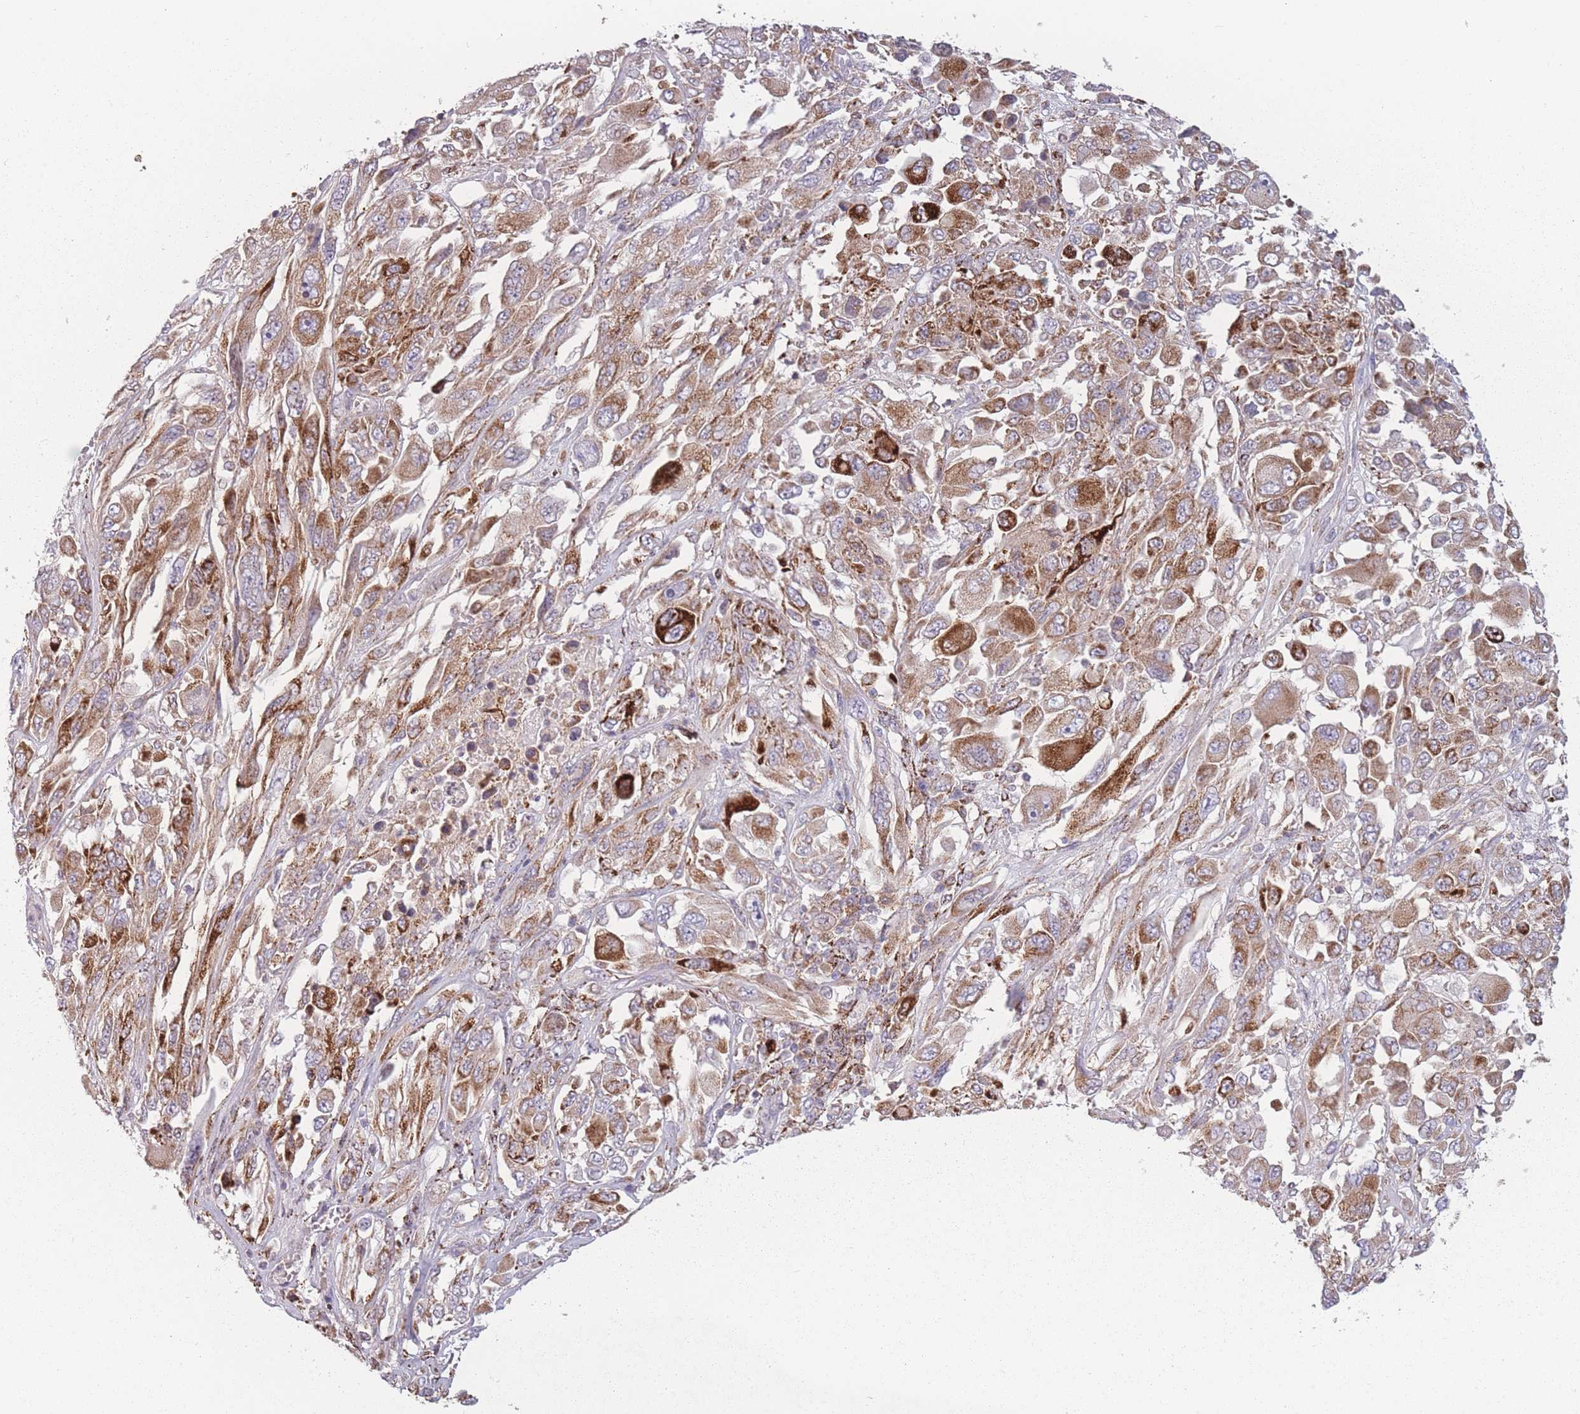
{"staining": {"intensity": "moderate", "quantity": "25%-75%", "location": "cytoplasmic/membranous"}, "tissue": "melanoma", "cell_type": "Tumor cells", "image_type": "cancer", "snomed": [{"axis": "morphology", "description": "Malignant melanoma, NOS"}, {"axis": "topography", "description": "Skin"}], "caption": "Immunohistochemical staining of melanoma displays medium levels of moderate cytoplasmic/membranous positivity in approximately 25%-75% of tumor cells.", "gene": "PEX11B", "patient": {"sex": "female", "age": 91}}